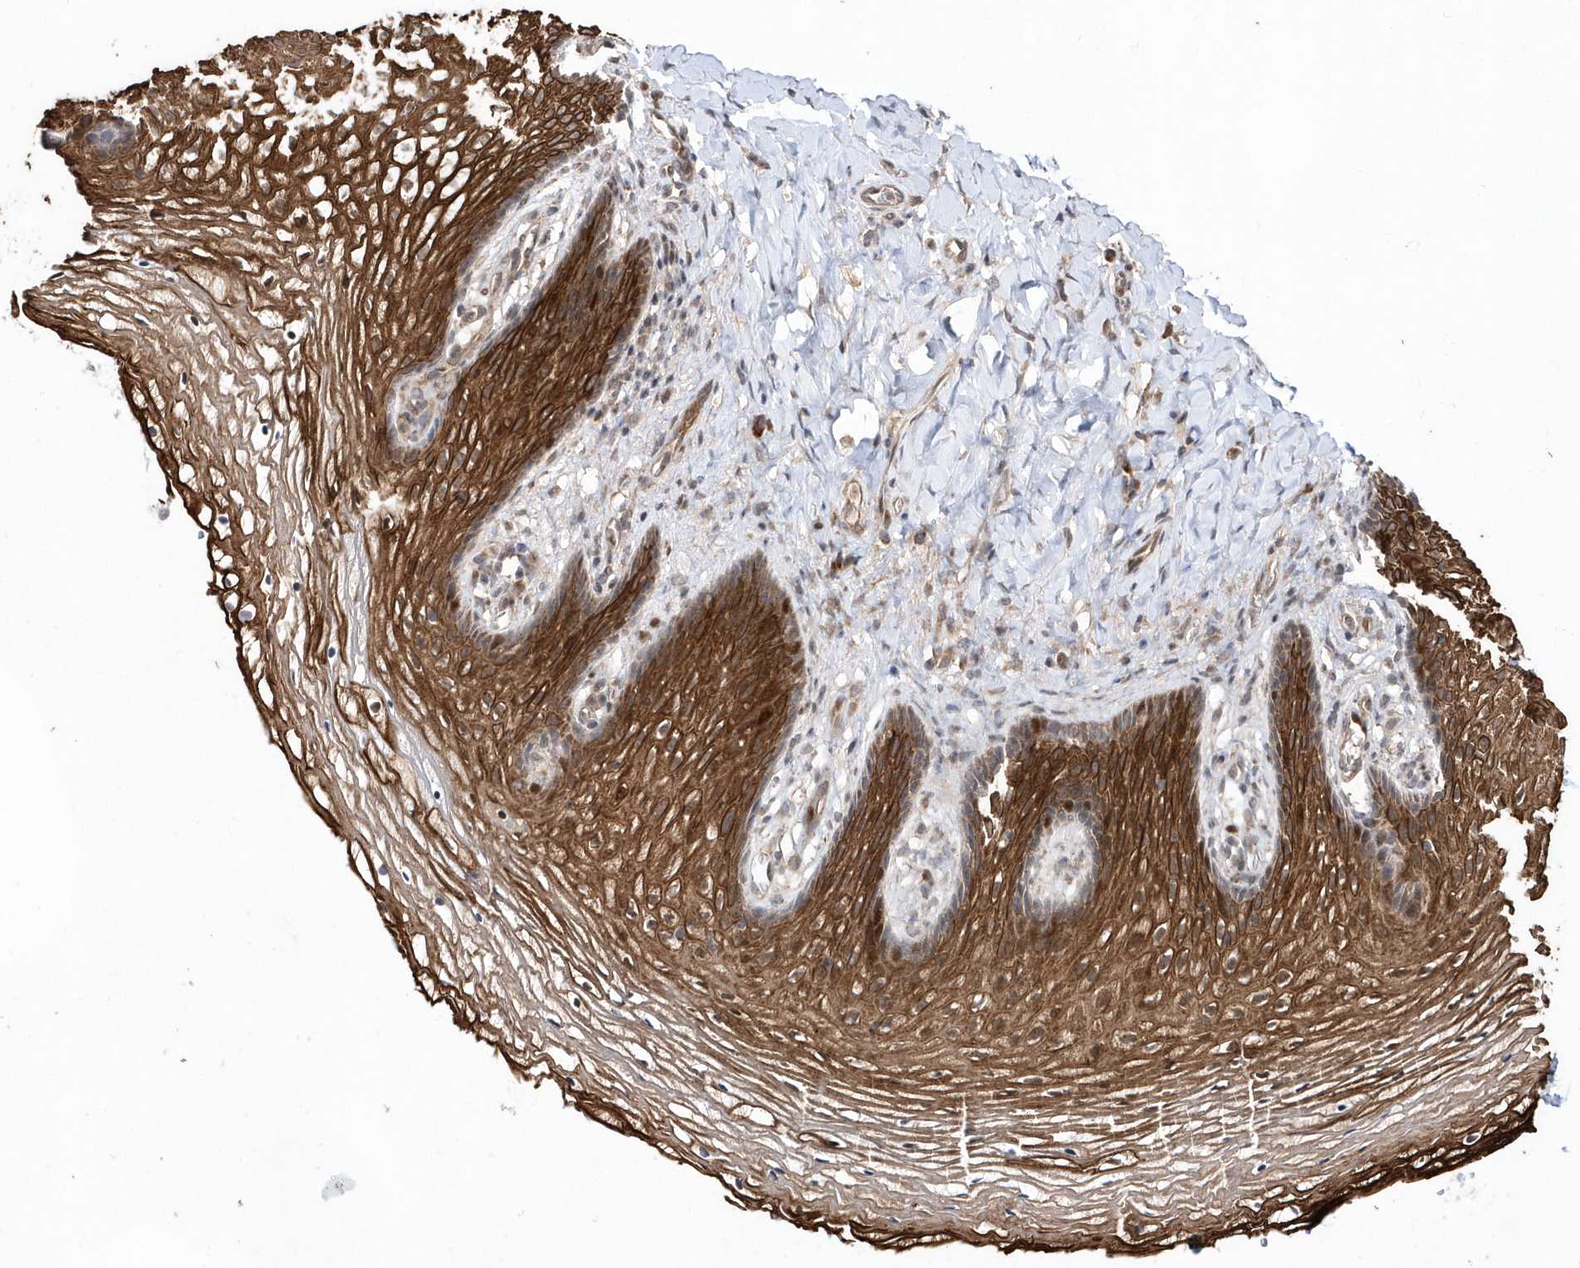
{"staining": {"intensity": "strong", "quantity": ">75%", "location": "cytoplasmic/membranous"}, "tissue": "vagina", "cell_type": "Squamous epithelial cells", "image_type": "normal", "snomed": [{"axis": "morphology", "description": "Normal tissue, NOS"}, {"axis": "topography", "description": "Vagina"}], "caption": "The photomicrograph reveals a brown stain indicating the presence of a protein in the cytoplasmic/membranous of squamous epithelial cells in vagina. The protein is stained brown, and the nuclei are stained in blue (DAB IHC with brightfield microscopy, high magnification).", "gene": "DALRD3", "patient": {"sex": "female", "age": 60}}